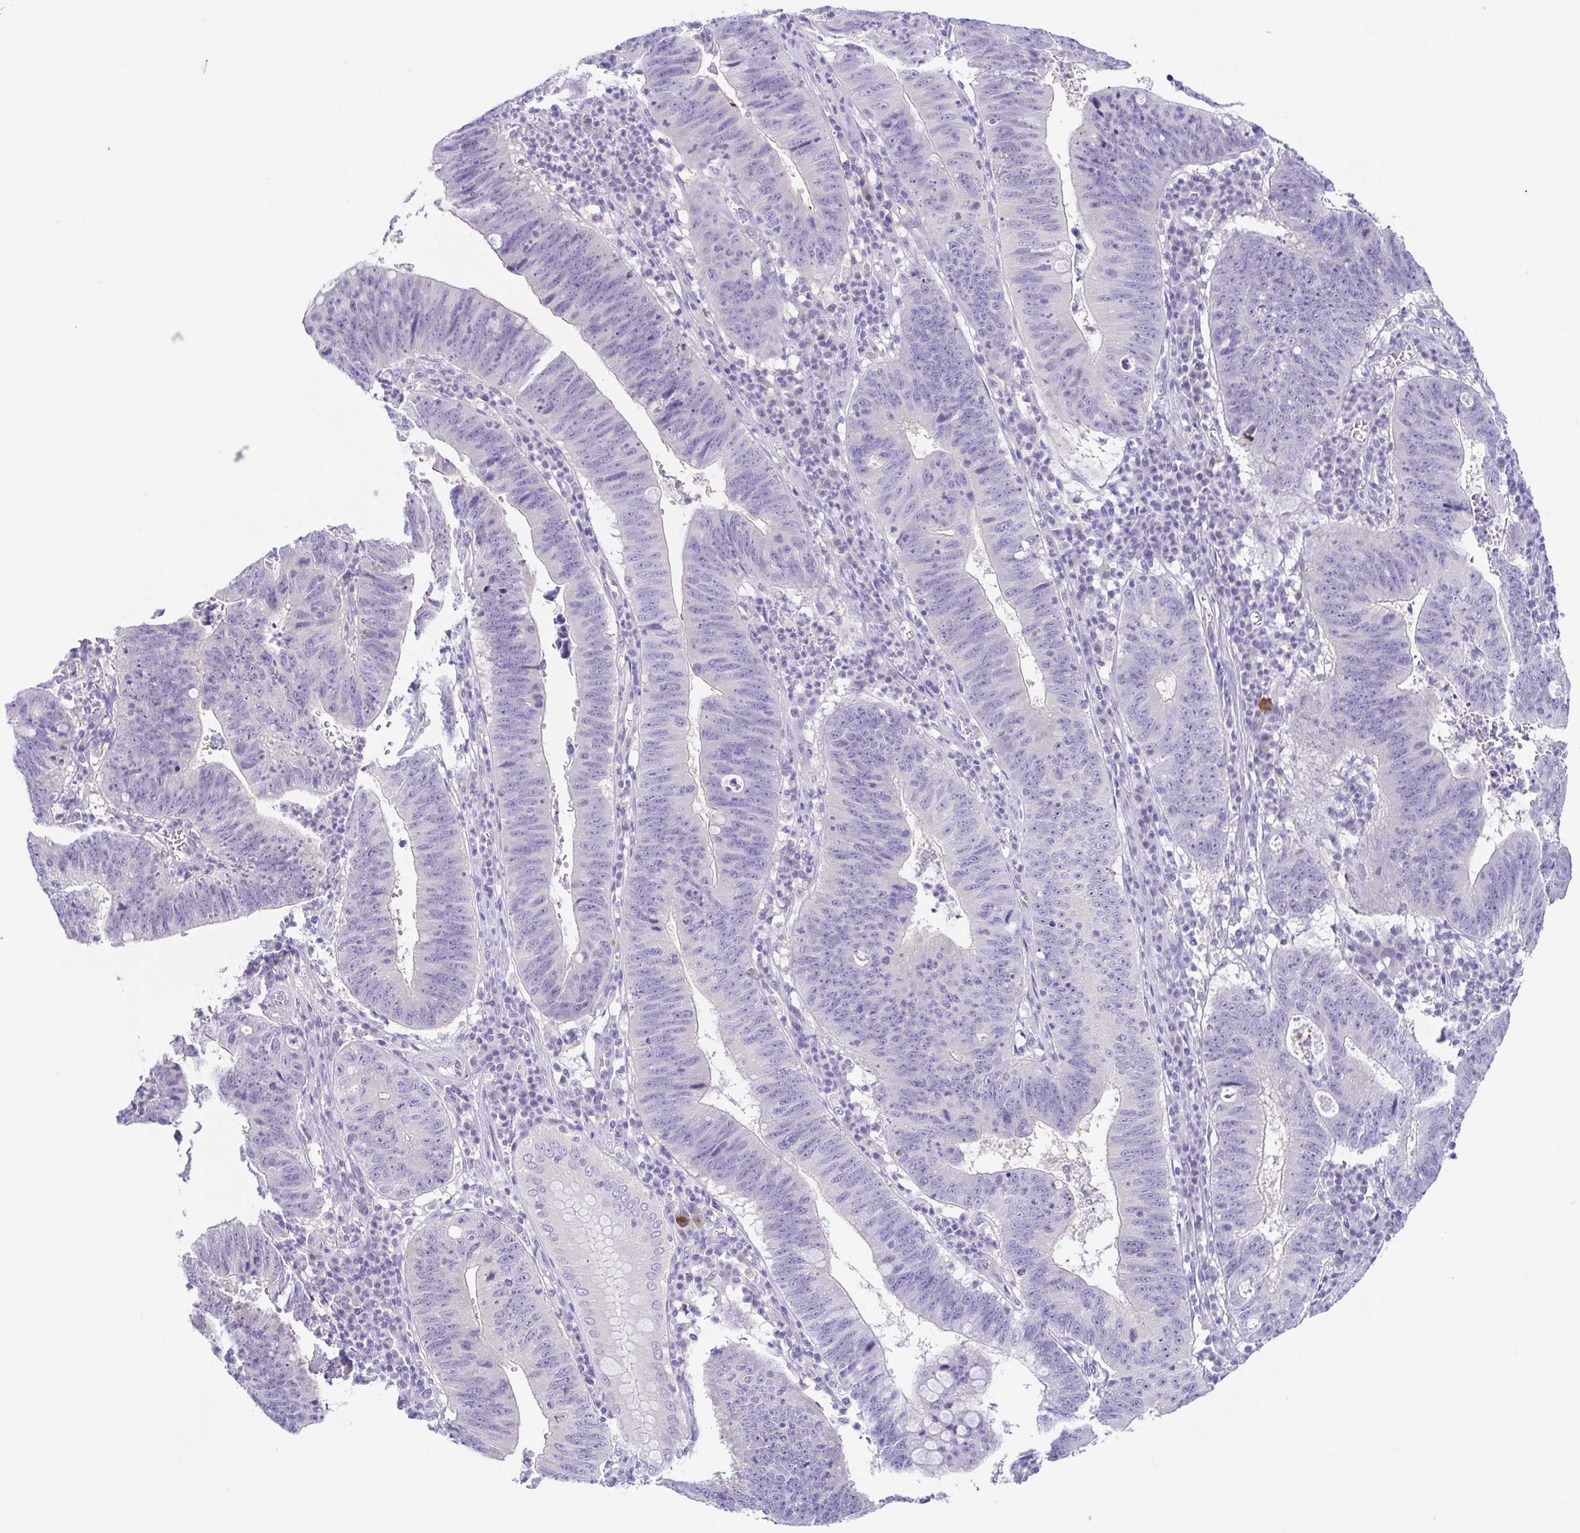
{"staining": {"intensity": "negative", "quantity": "none", "location": "none"}, "tissue": "stomach cancer", "cell_type": "Tumor cells", "image_type": "cancer", "snomed": [{"axis": "morphology", "description": "Adenocarcinoma, NOS"}, {"axis": "topography", "description": "Stomach"}], "caption": "The photomicrograph shows no staining of tumor cells in adenocarcinoma (stomach).", "gene": "KRTDAP", "patient": {"sex": "male", "age": 59}}